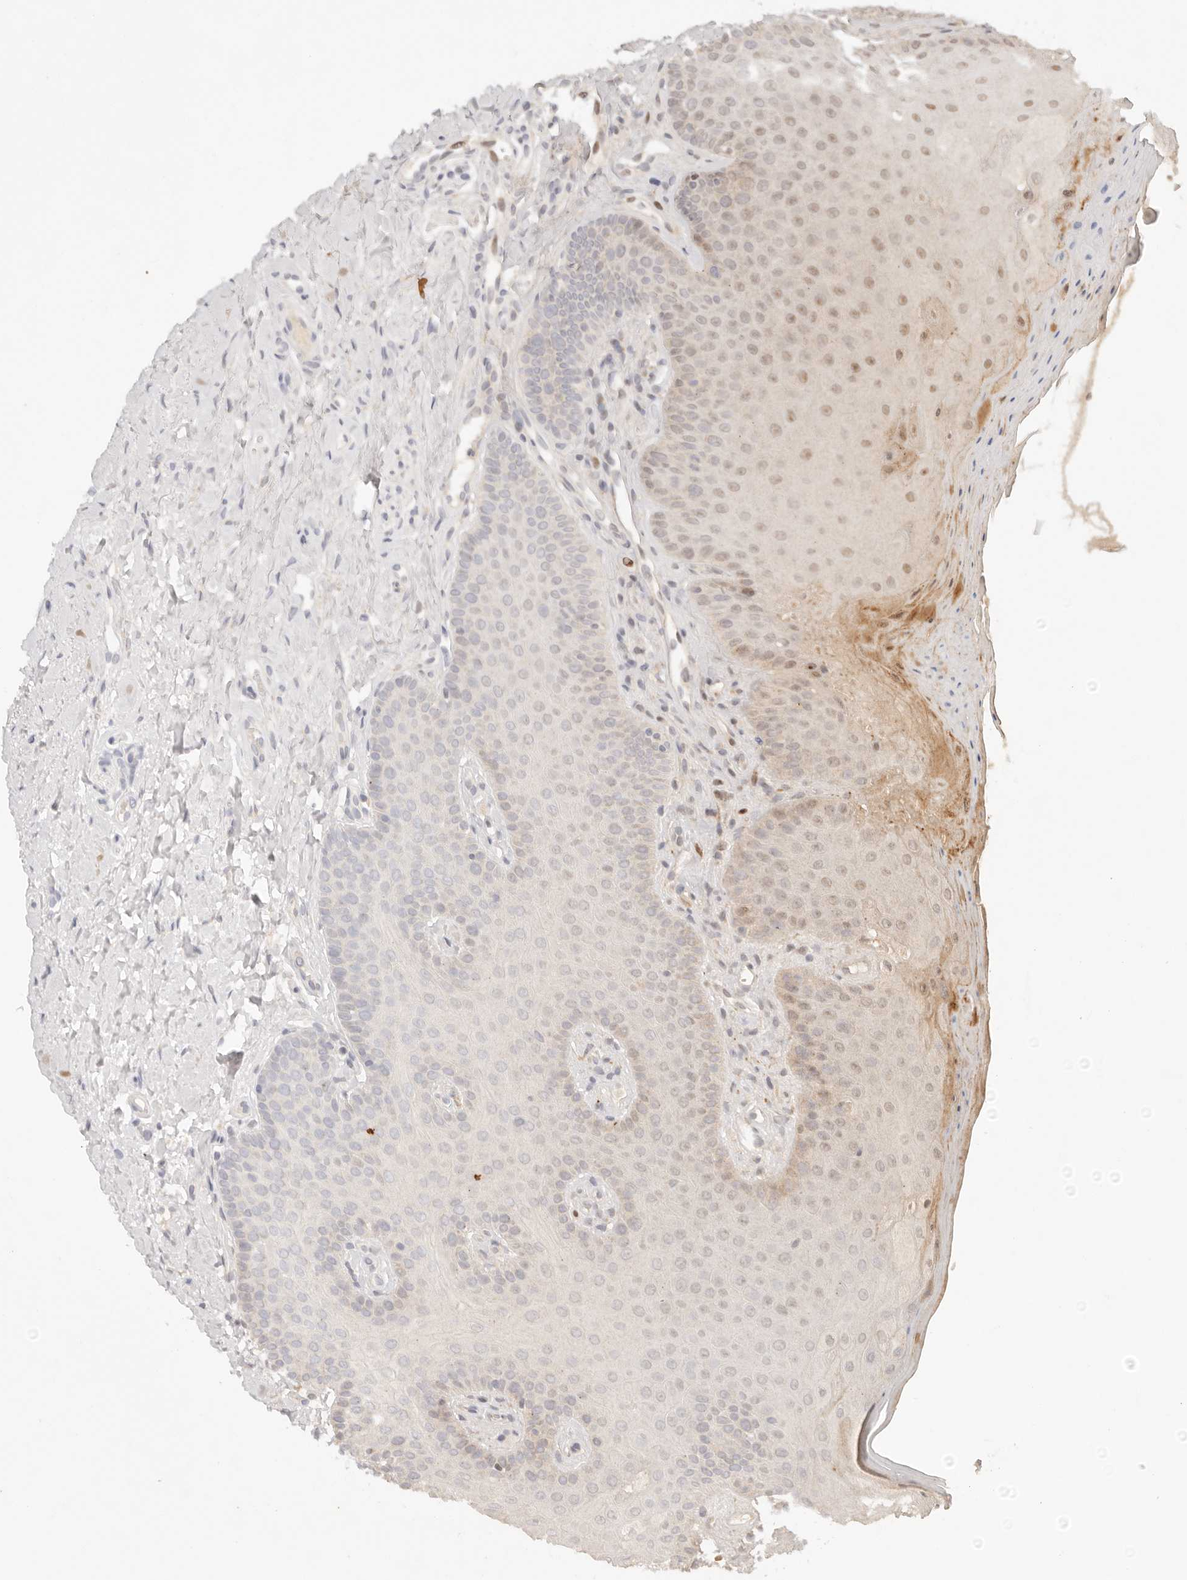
{"staining": {"intensity": "moderate", "quantity": "<25%", "location": "cytoplasmic/membranous,nuclear"}, "tissue": "oral mucosa", "cell_type": "Squamous epithelial cells", "image_type": "normal", "snomed": [{"axis": "morphology", "description": "Normal tissue, NOS"}, {"axis": "topography", "description": "Oral tissue"}], "caption": "Protein expression analysis of unremarkable oral mucosa demonstrates moderate cytoplasmic/membranous,nuclear positivity in about <25% of squamous epithelial cells.", "gene": "CEP120", "patient": {"sex": "female", "age": 31}}